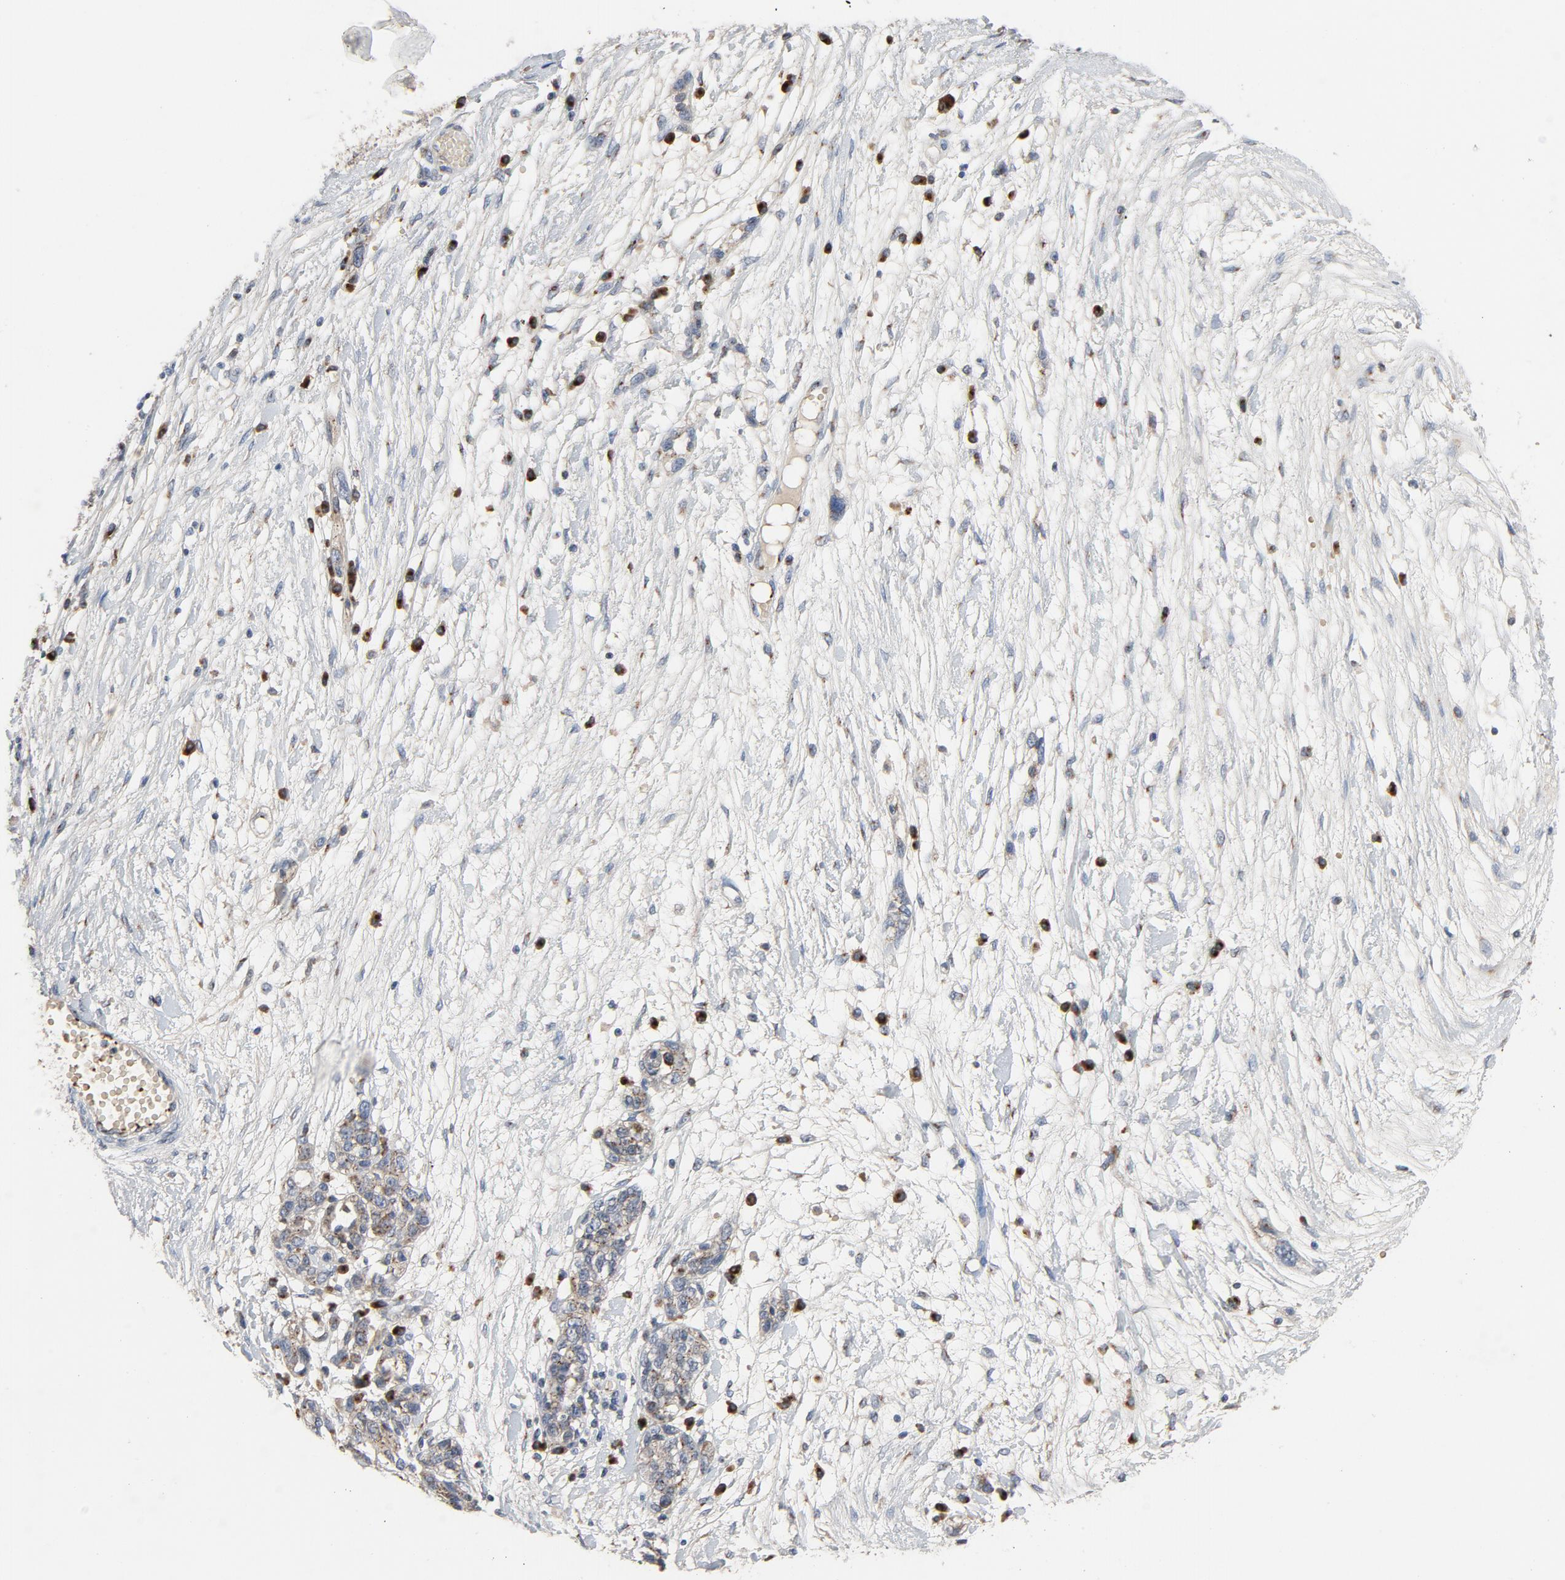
{"staining": {"intensity": "negative", "quantity": "none", "location": "none"}, "tissue": "ovarian cancer", "cell_type": "Tumor cells", "image_type": "cancer", "snomed": [{"axis": "morphology", "description": "Cystadenocarcinoma, serous, NOS"}, {"axis": "topography", "description": "Ovary"}], "caption": "Micrograph shows no protein expression in tumor cells of ovarian cancer tissue.", "gene": "LMAN2", "patient": {"sex": "female", "age": 63}}